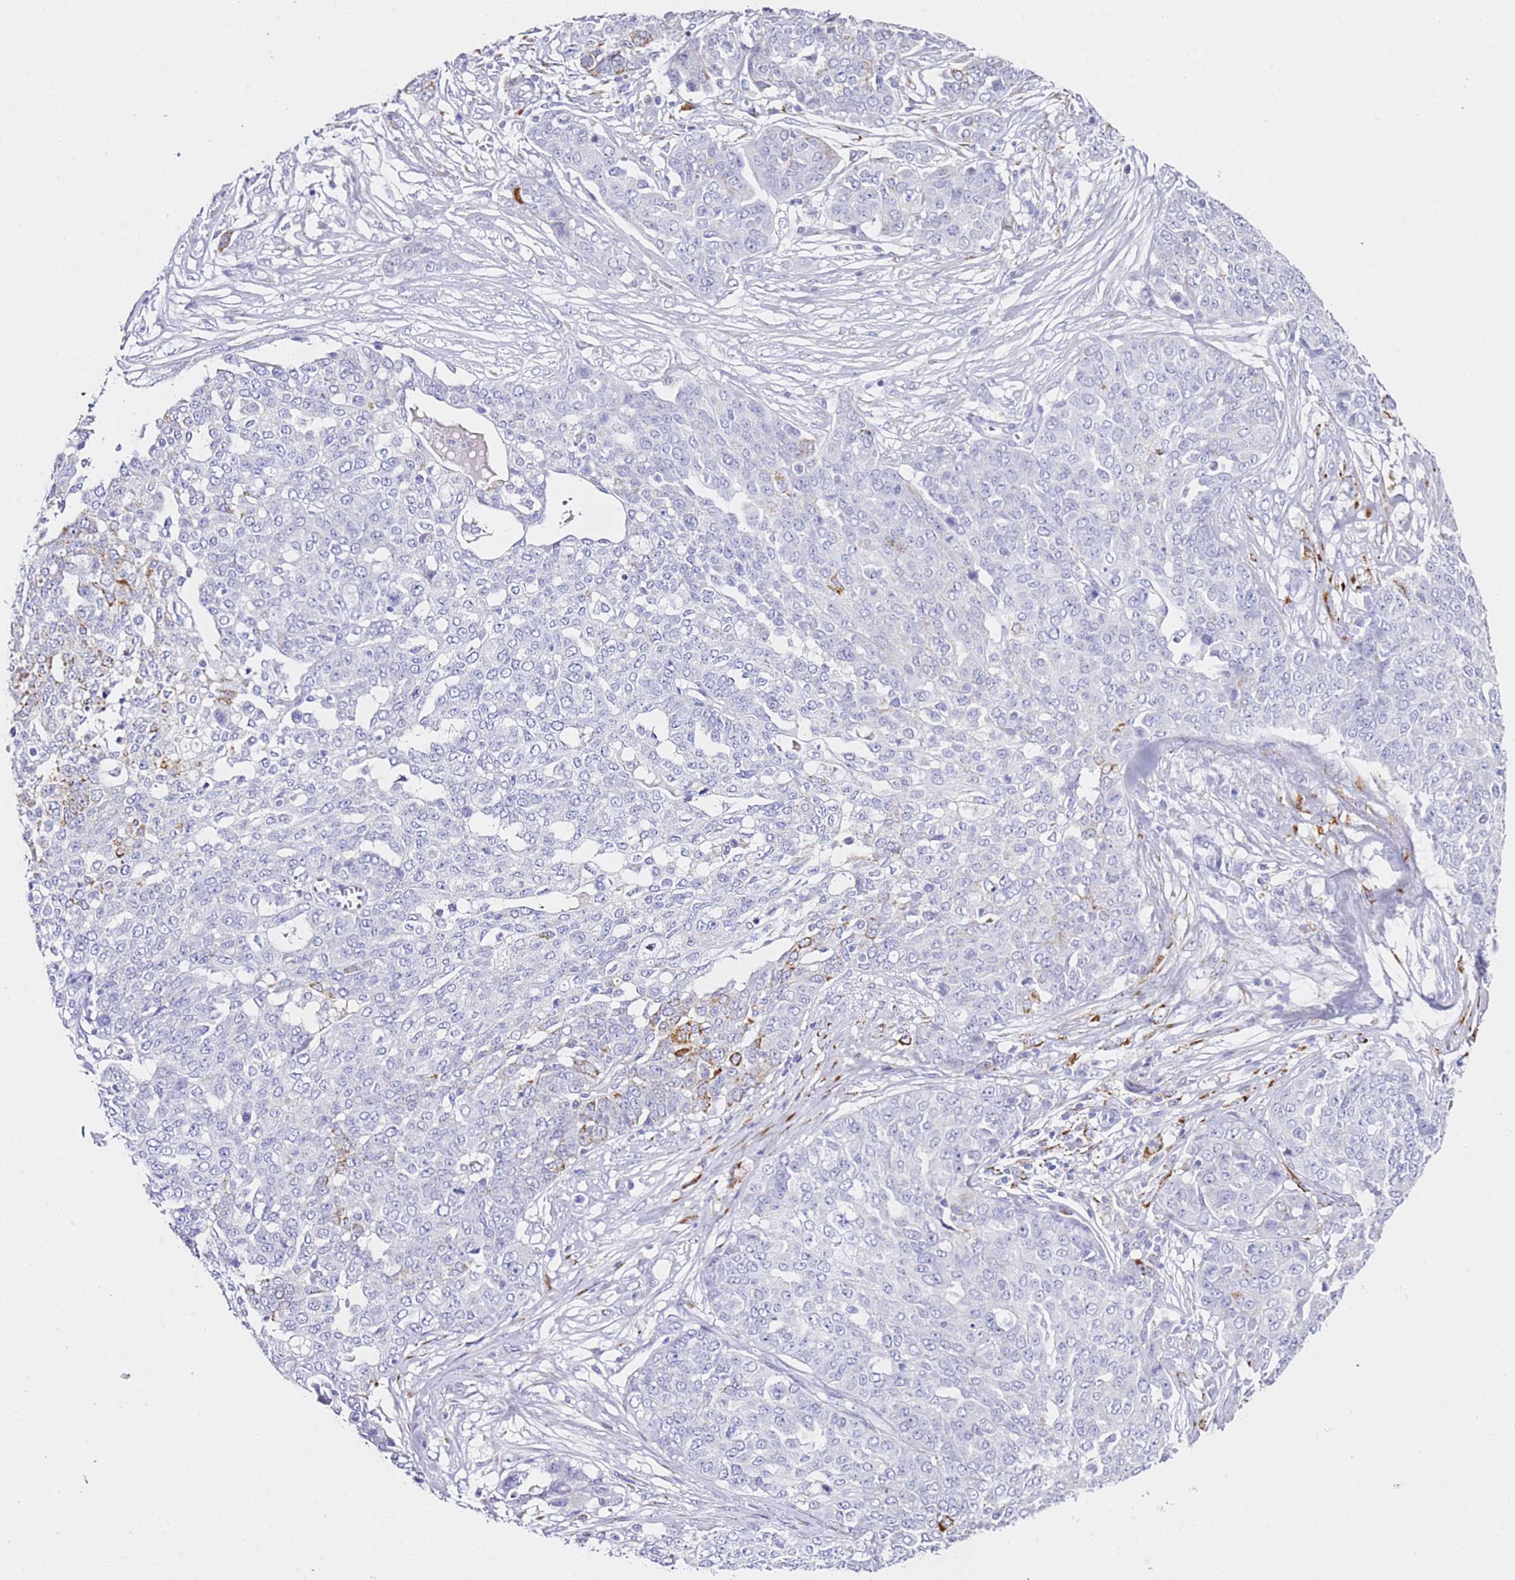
{"staining": {"intensity": "negative", "quantity": "none", "location": "none"}, "tissue": "ovarian cancer", "cell_type": "Tumor cells", "image_type": "cancer", "snomed": [{"axis": "morphology", "description": "Cystadenocarcinoma, serous, NOS"}, {"axis": "topography", "description": "Soft tissue"}, {"axis": "topography", "description": "Ovary"}], "caption": "This is an IHC histopathology image of human serous cystadenocarcinoma (ovarian). There is no staining in tumor cells.", "gene": "PTBP2", "patient": {"sex": "female", "age": 57}}